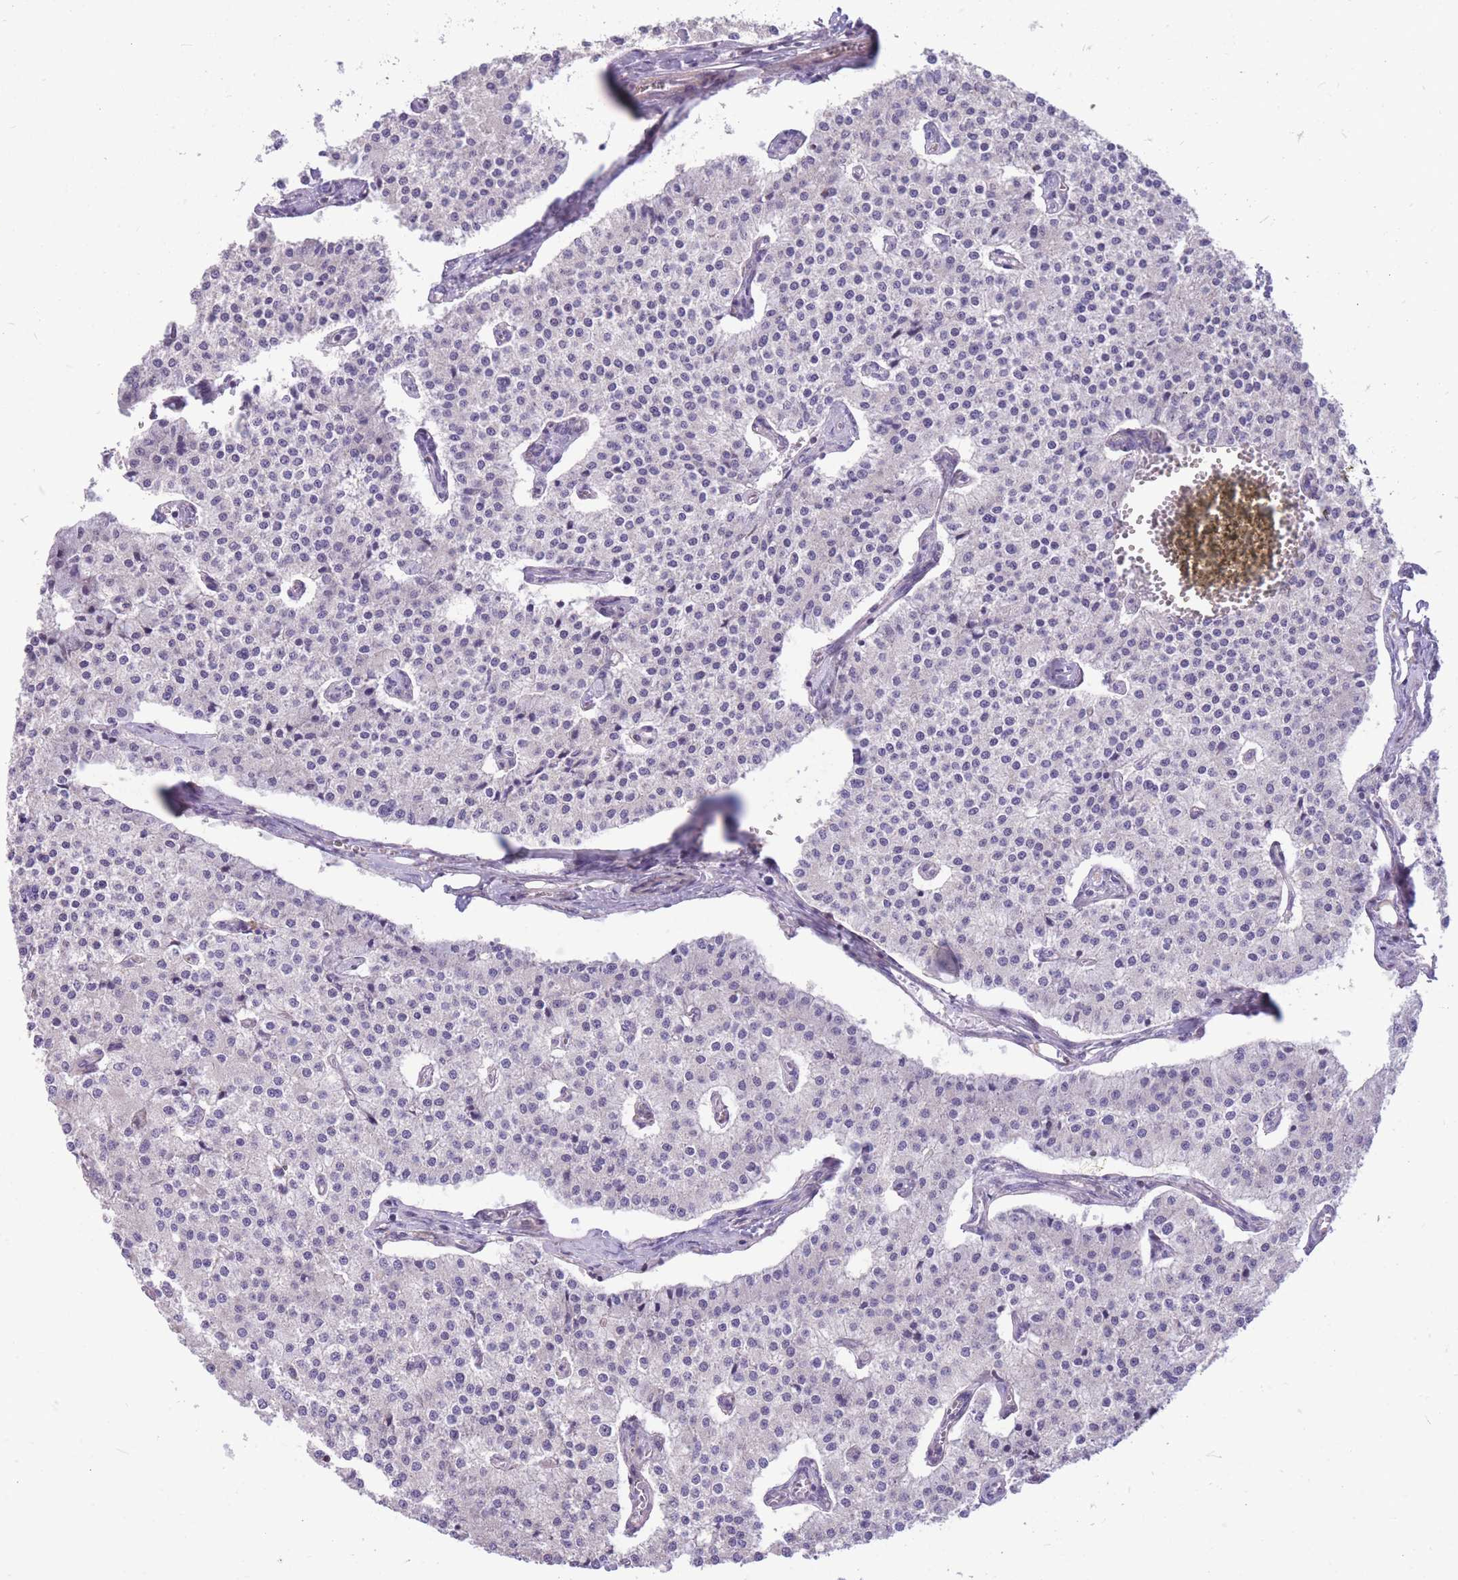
{"staining": {"intensity": "negative", "quantity": "none", "location": "none"}, "tissue": "carcinoid", "cell_type": "Tumor cells", "image_type": "cancer", "snomed": [{"axis": "morphology", "description": "Carcinoid, malignant, NOS"}, {"axis": "topography", "description": "Colon"}], "caption": "Immunohistochemistry of carcinoid shows no staining in tumor cells.", "gene": "OR5T1", "patient": {"sex": "female", "age": 52}}